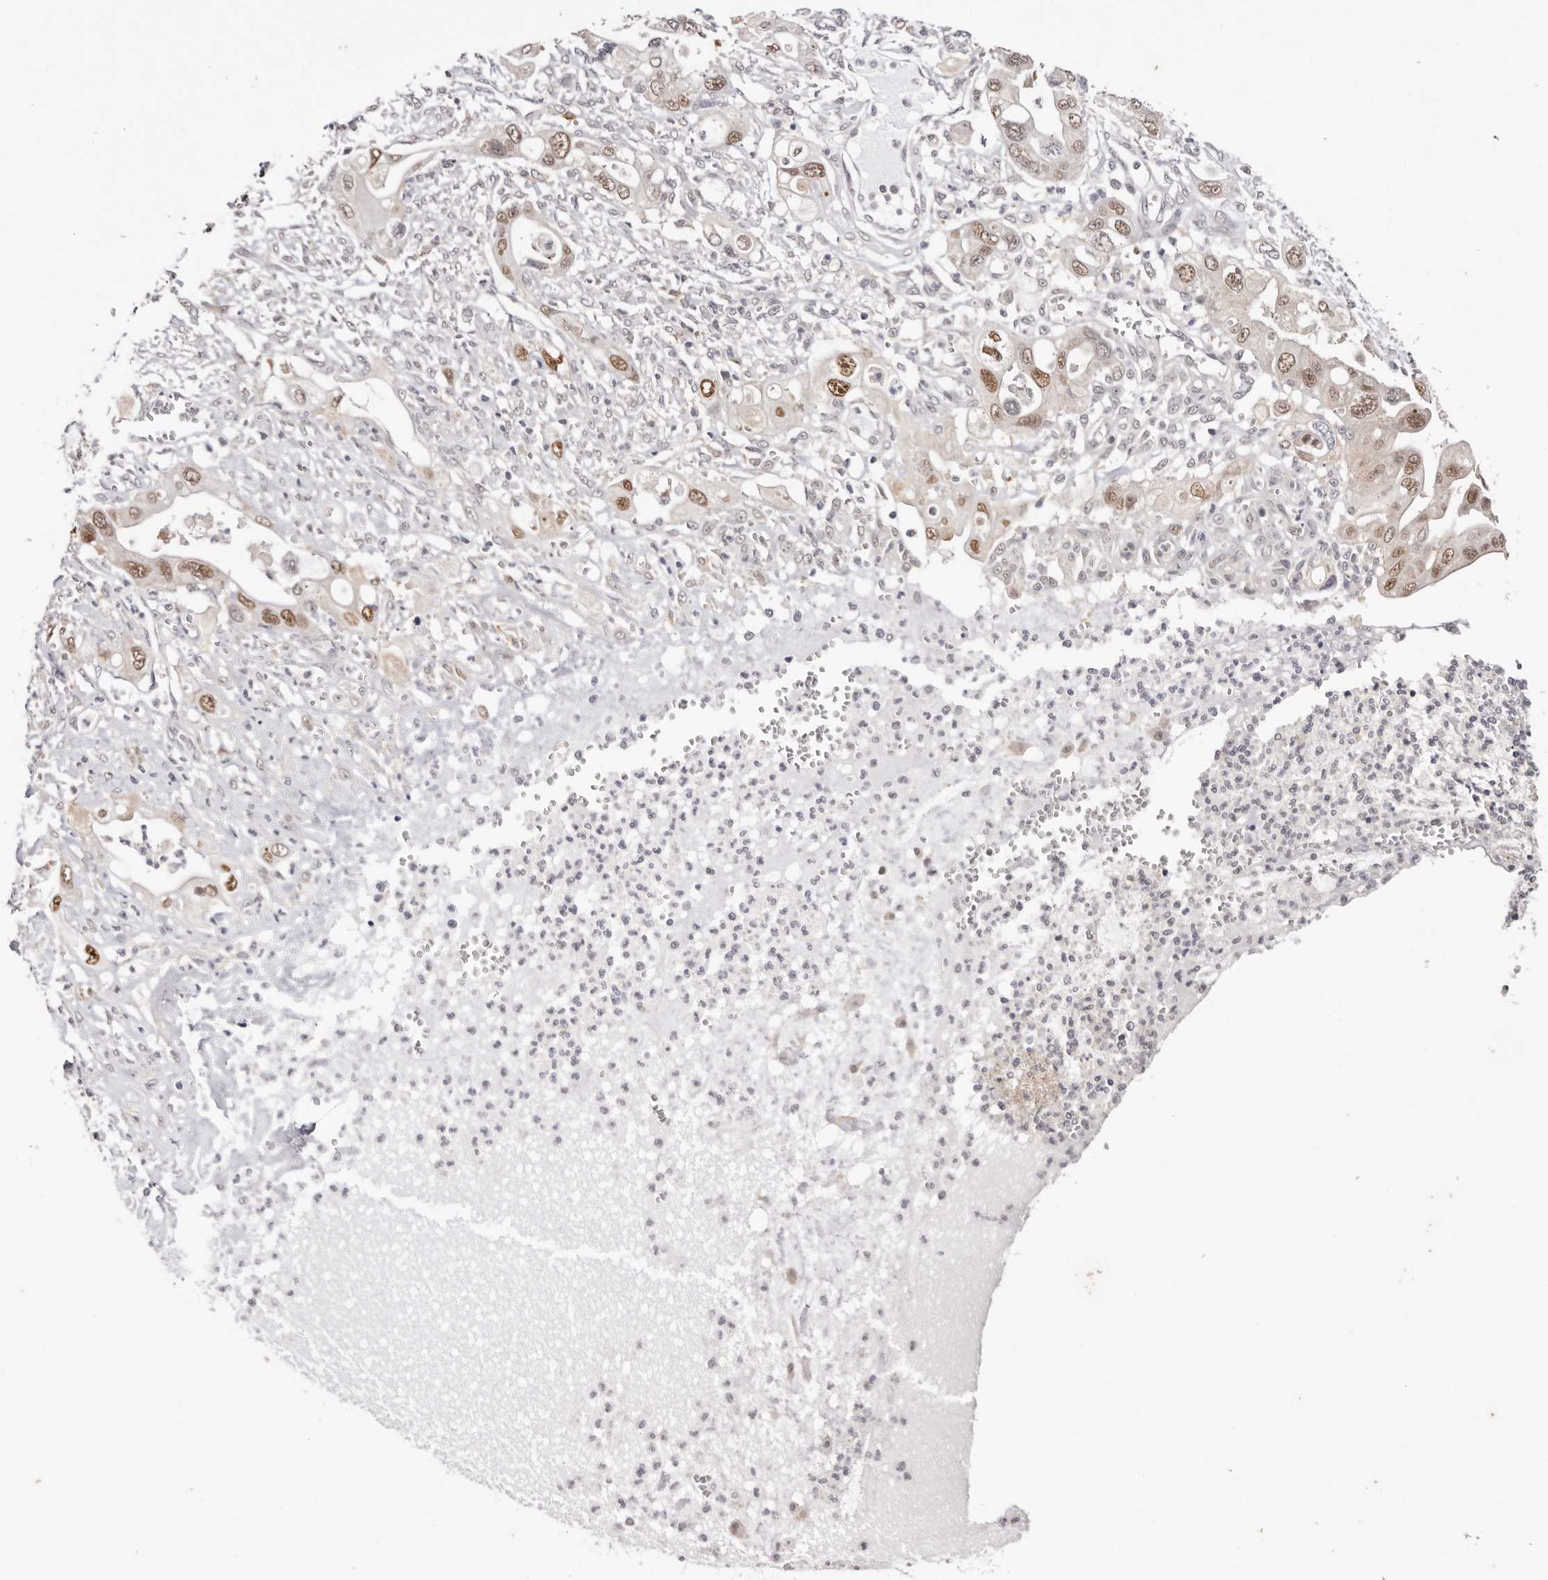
{"staining": {"intensity": "moderate", "quantity": "25%-75%", "location": "nuclear"}, "tissue": "pancreatic cancer", "cell_type": "Tumor cells", "image_type": "cancer", "snomed": [{"axis": "morphology", "description": "Adenocarcinoma, NOS"}, {"axis": "topography", "description": "Pancreas"}], "caption": "Protein expression analysis of adenocarcinoma (pancreatic) shows moderate nuclear staining in about 25%-75% of tumor cells. (Stains: DAB (3,3'-diaminobenzidine) in brown, nuclei in blue, Microscopy: brightfield microscopy at high magnification).", "gene": "TYW3", "patient": {"sex": "male", "age": 68}}